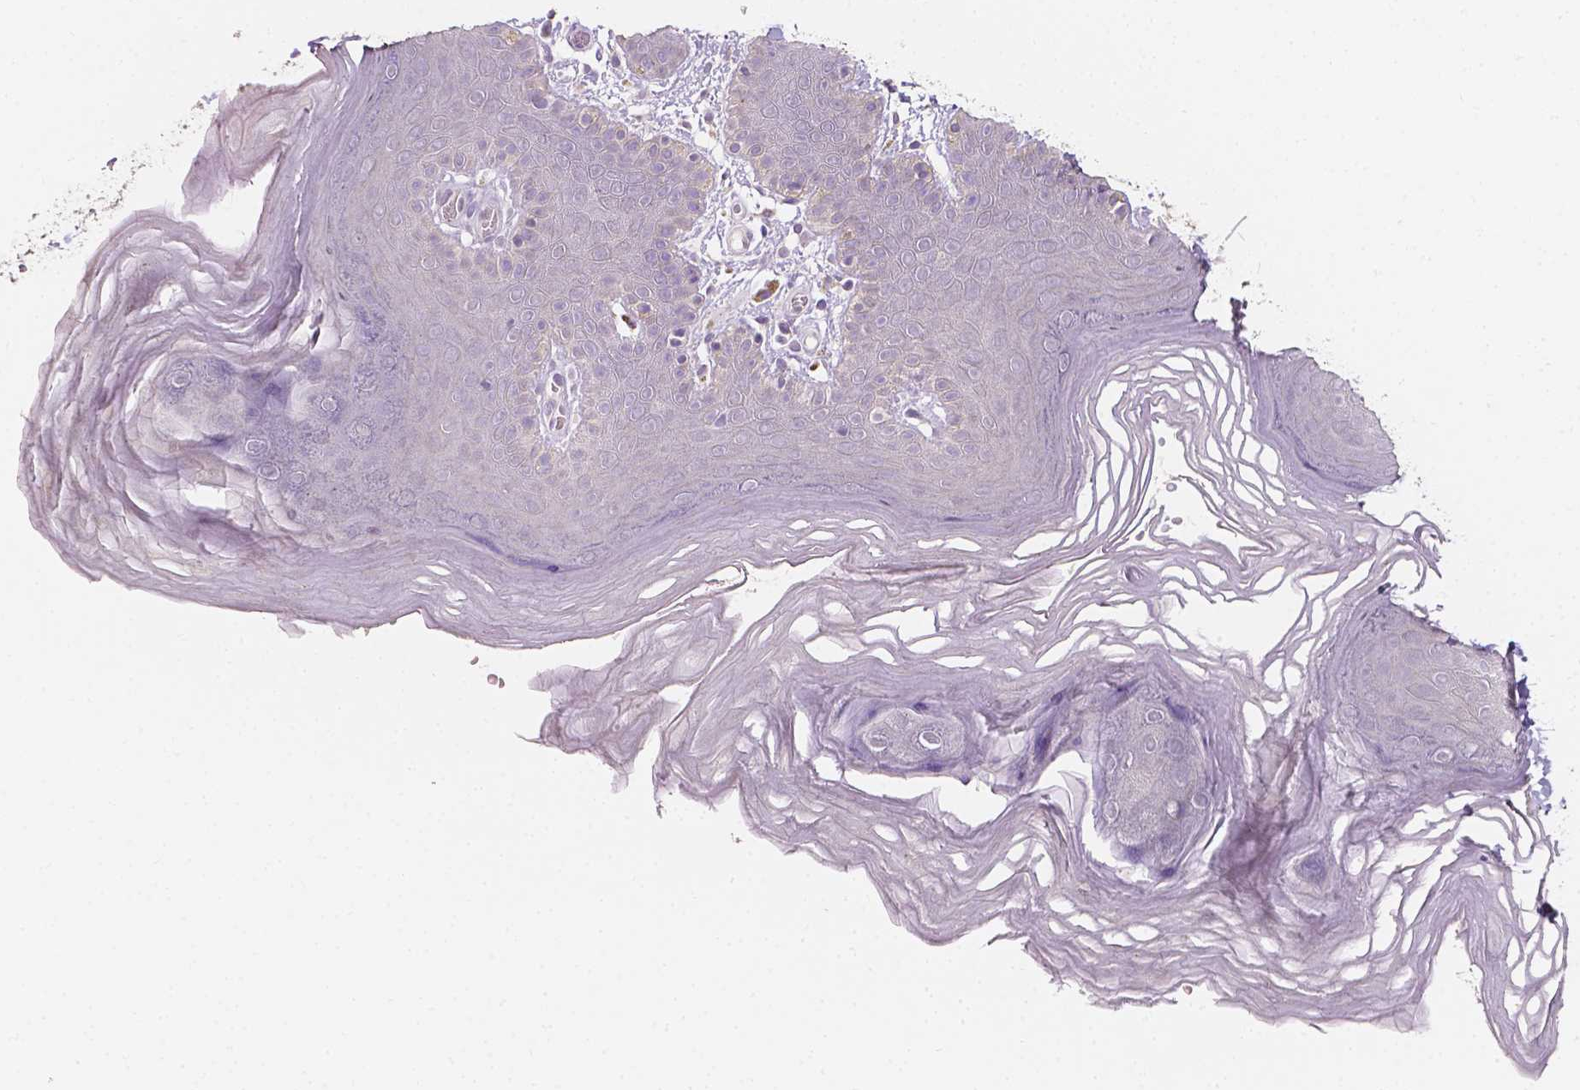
{"staining": {"intensity": "negative", "quantity": "none", "location": "none"}, "tissue": "skin", "cell_type": "Epidermal cells", "image_type": "normal", "snomed": [{"axis": "morphology", "description": "Normal tissue, NOS"}, {"axis": "topography", "description": "Anal"}], "caption": "This is an immunohistochemistry (IHC) image of unremarkable human skin. There is no expression in epidermal cells.", "gene": "TAL1", "patient": {"sex": "male", "age": 53}}